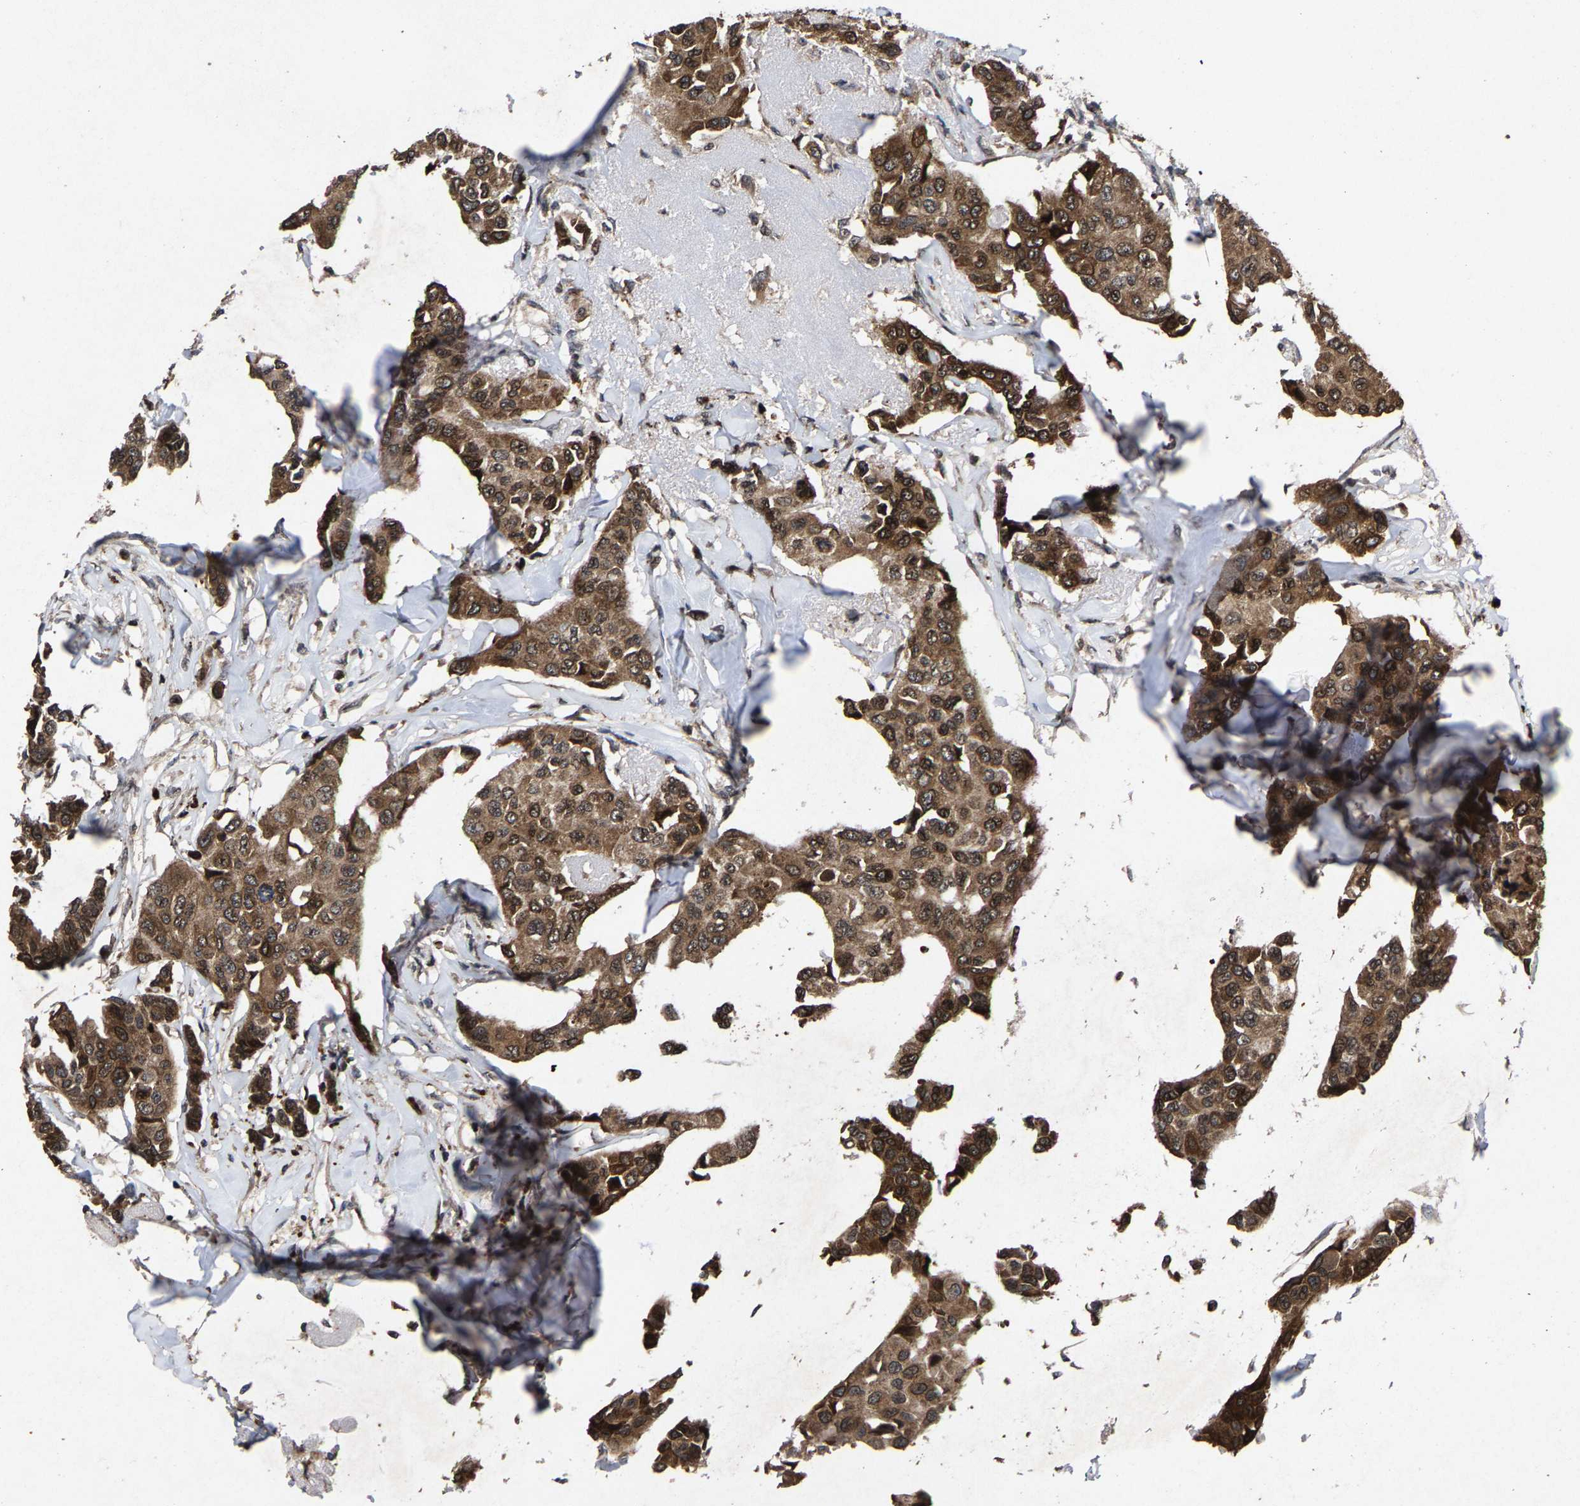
{"staining": {"intensity": "moderate", "quantity": ">75%", "location": "cytoplasmic/membranous,nuclear"}, "tissue": "breast cancer", "cell_type": "Tumor cells", "image_type": "cancer", "snomed": [{"axis": "morphology", "description": "Duct carcinoma"}, {"axis": "topography", "description": "Breast"}], "caption": "Human breast intraductal carcinoma stained with a brown dye reveals moderate cytoplasmic/membranous and nuclear positive expression in approximately >75% of tumor cells.", "gene": "HAUS6", "patient": {"sex": "female", "age": 80}}